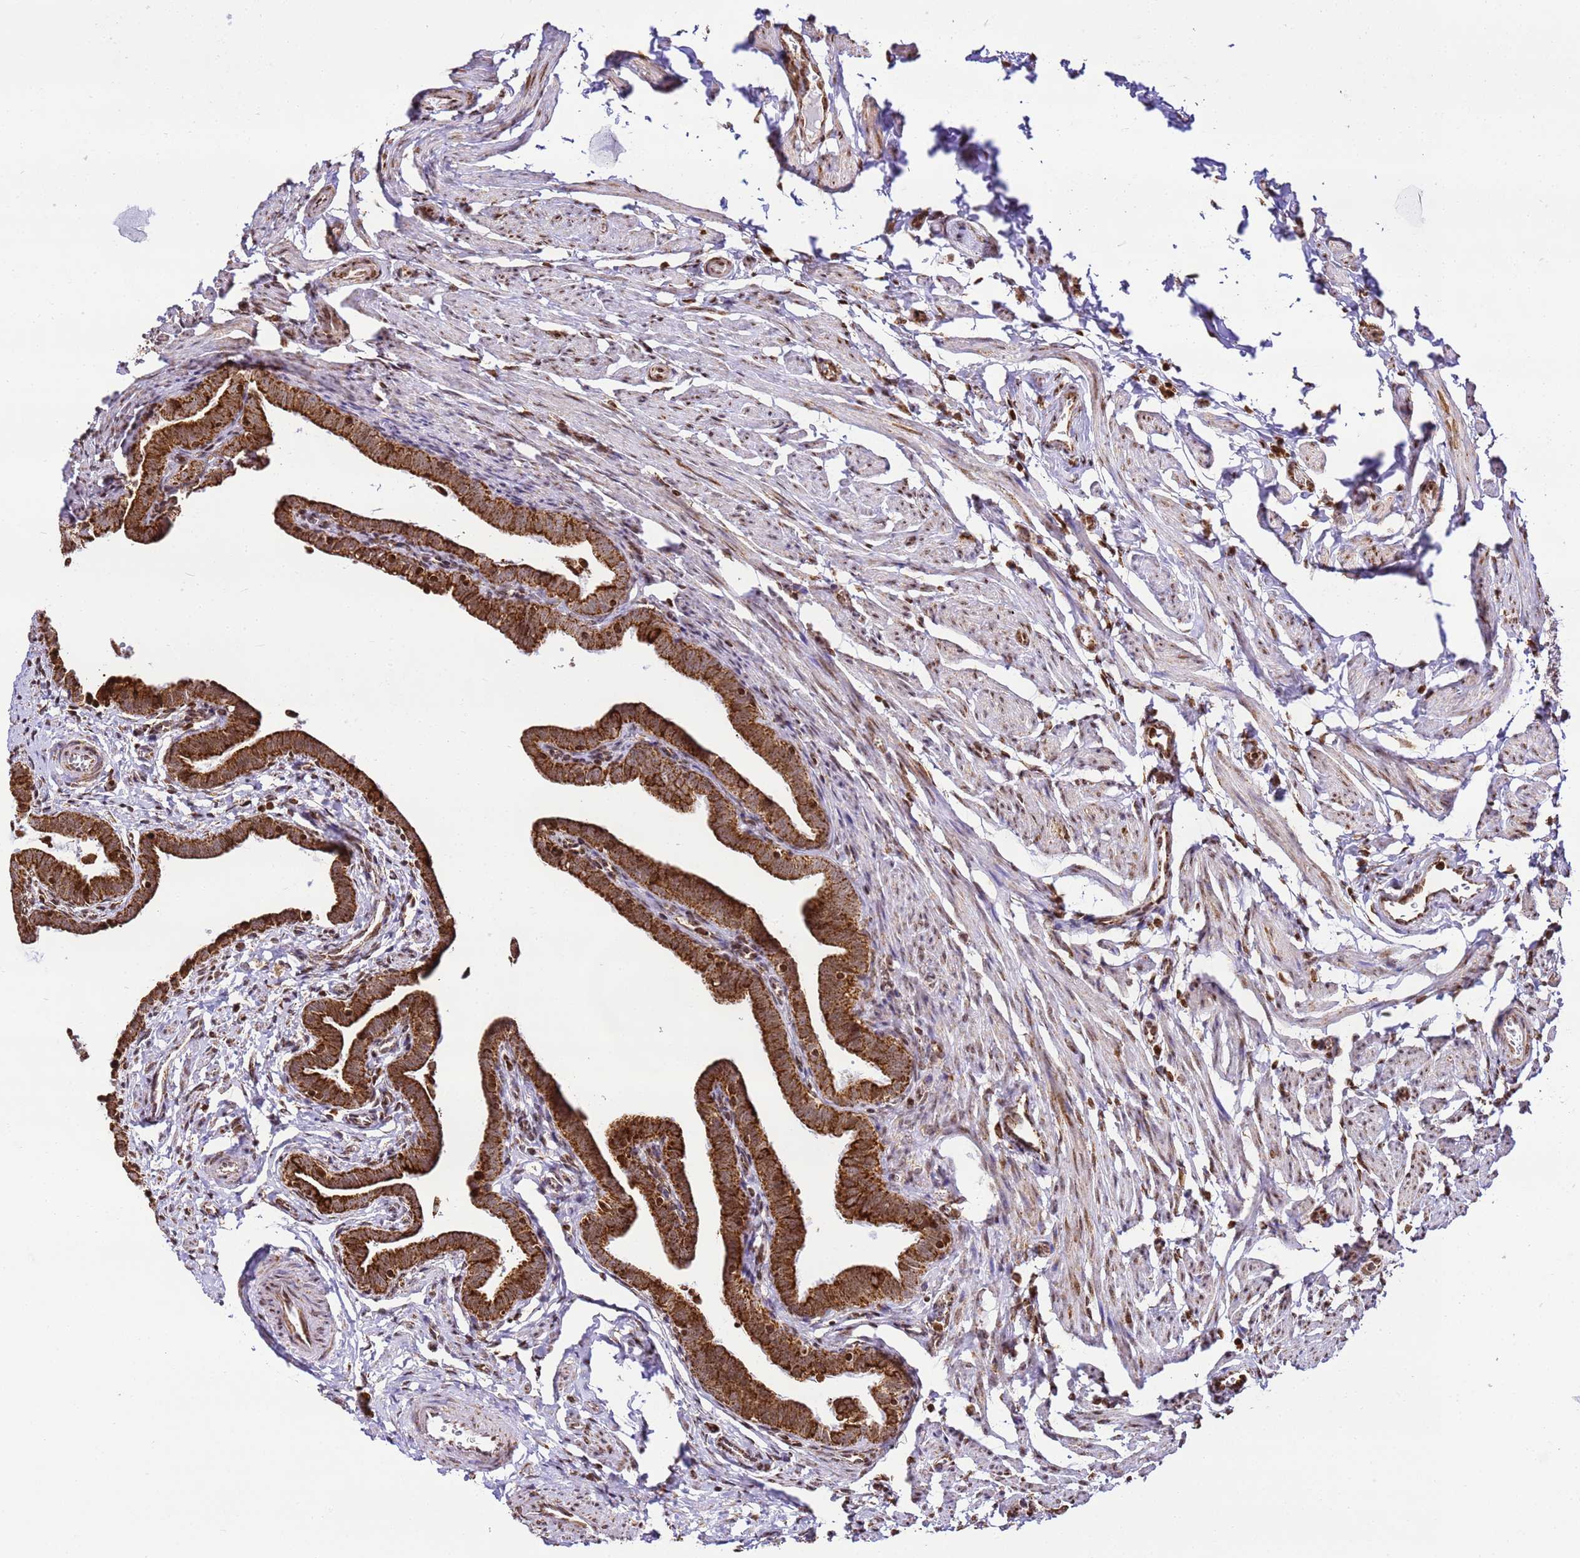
{"staining": {"intensity": "strong", "quantity": ">75%", "location": "cytoplasmic/membranous"}, "tissue": "fallopian tube", "cell_type": "Glandular cells", "image_type": "normal", "snomed": [{"axis": "morphology", "description": "Normal tissue, NOS"}, {"axis": "topography", "description": "Fallopian tube"}], "caption": "Immunohistochemistry histopathology image of unremarkable fallopian tube: human fallopian tube stained using IHC exhibits high levels of strong protein expression localized specifically in the cytoplasmic/membranous of glandular cells, appearing as a cytoplasmic/membranous brown color.", "gene": "HSPE1", "patient": {"sex": "female", "age": 36}}